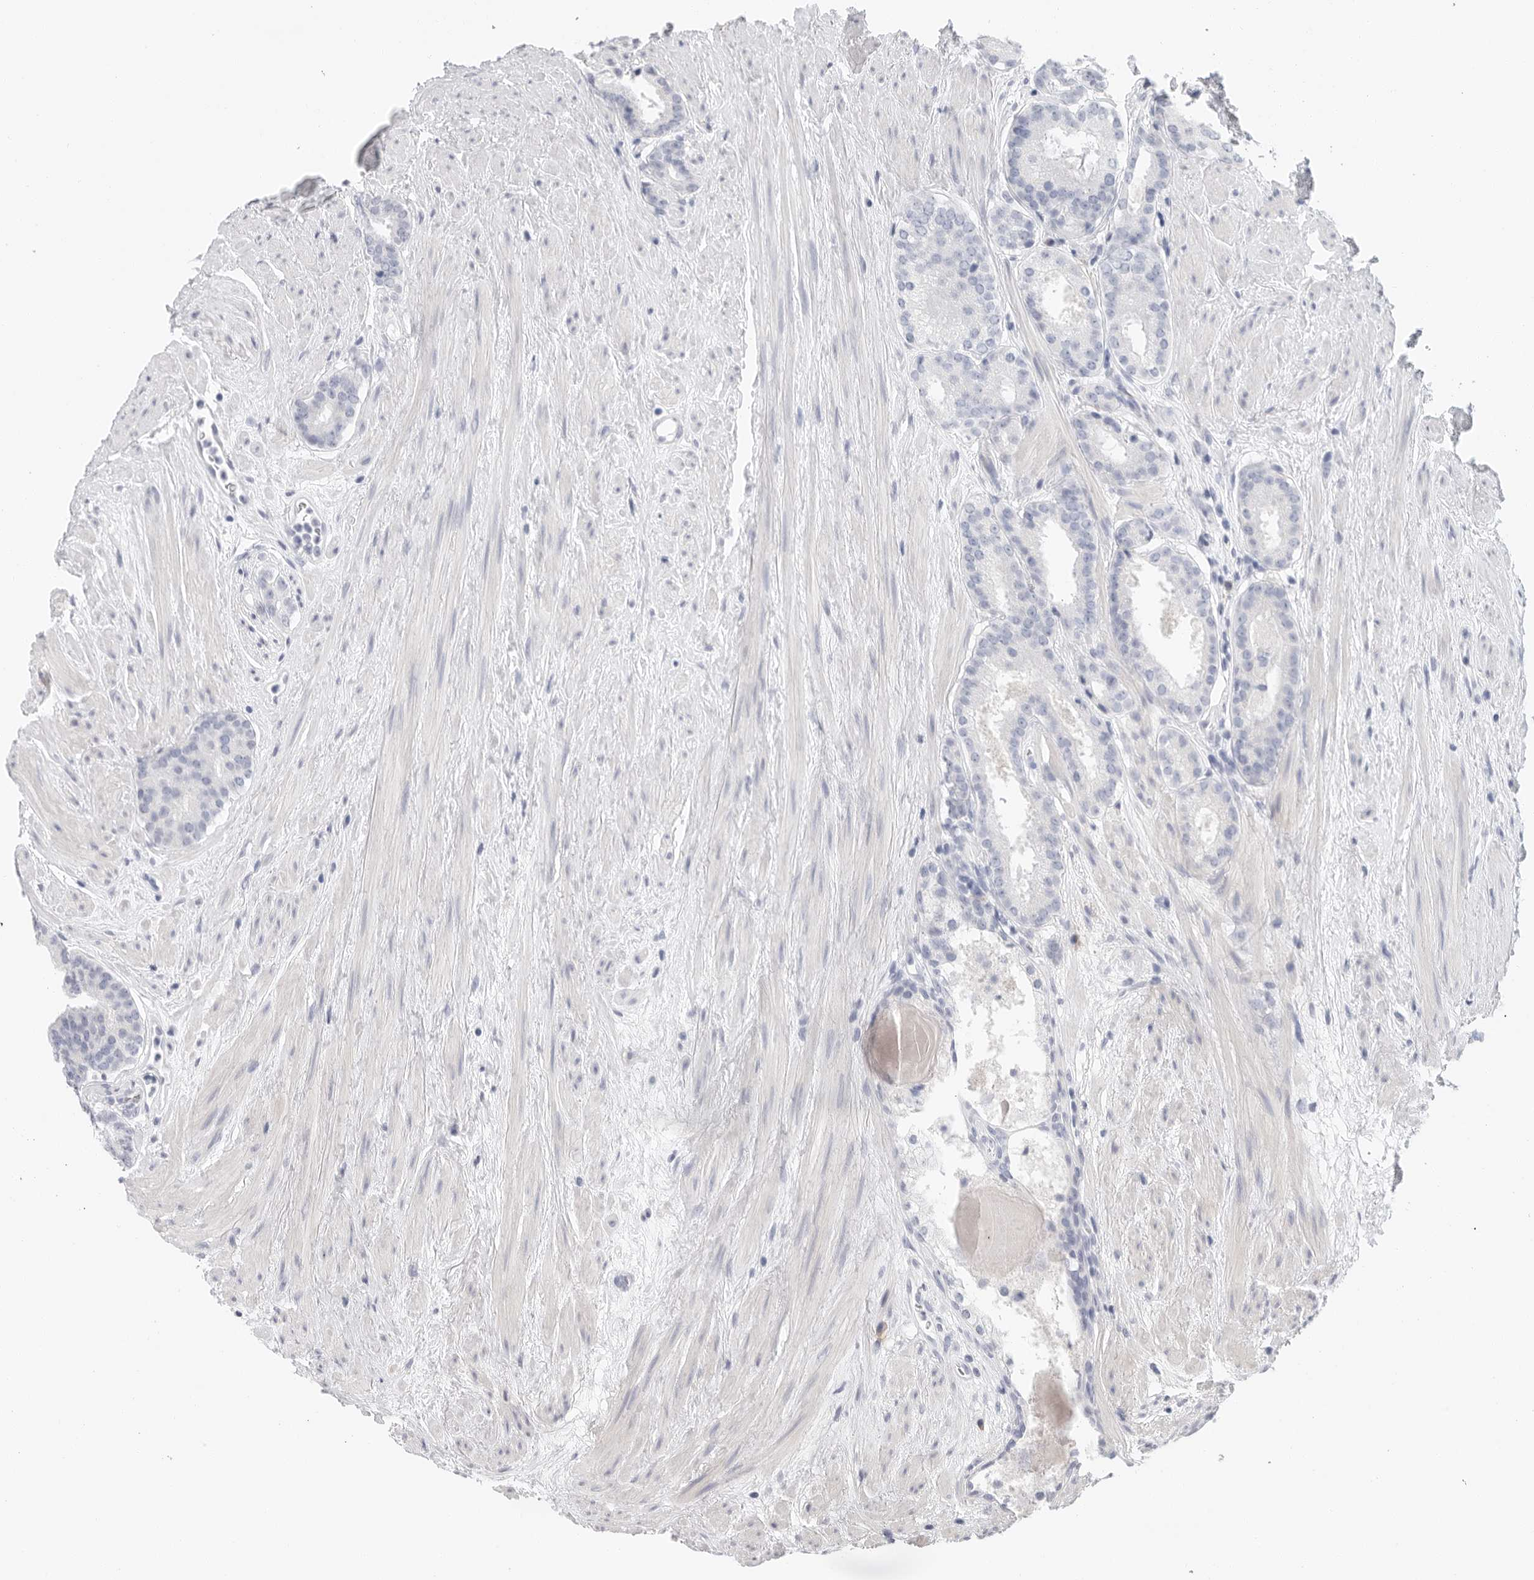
{"staining": {"intensity": "negative", "quantity": "none", "location": "none"}, "tissue": "prostate cancer", "cell_type": "Tumor cells", "image_type": "cancer", "snomed": [{"axis": "morphology", "description": "Adenocarcinoma, Low grade"}, {"axis": "topography", "description": "Prostate"}], "caption": "A high-resolution photomicrograph shows IHC staining of prostate low-grade adenocarcinoma, which reveals no significant staining in tumor cells.", "gene": "ARHGEF10", "patient": {"sex": "male", "age": 69}}